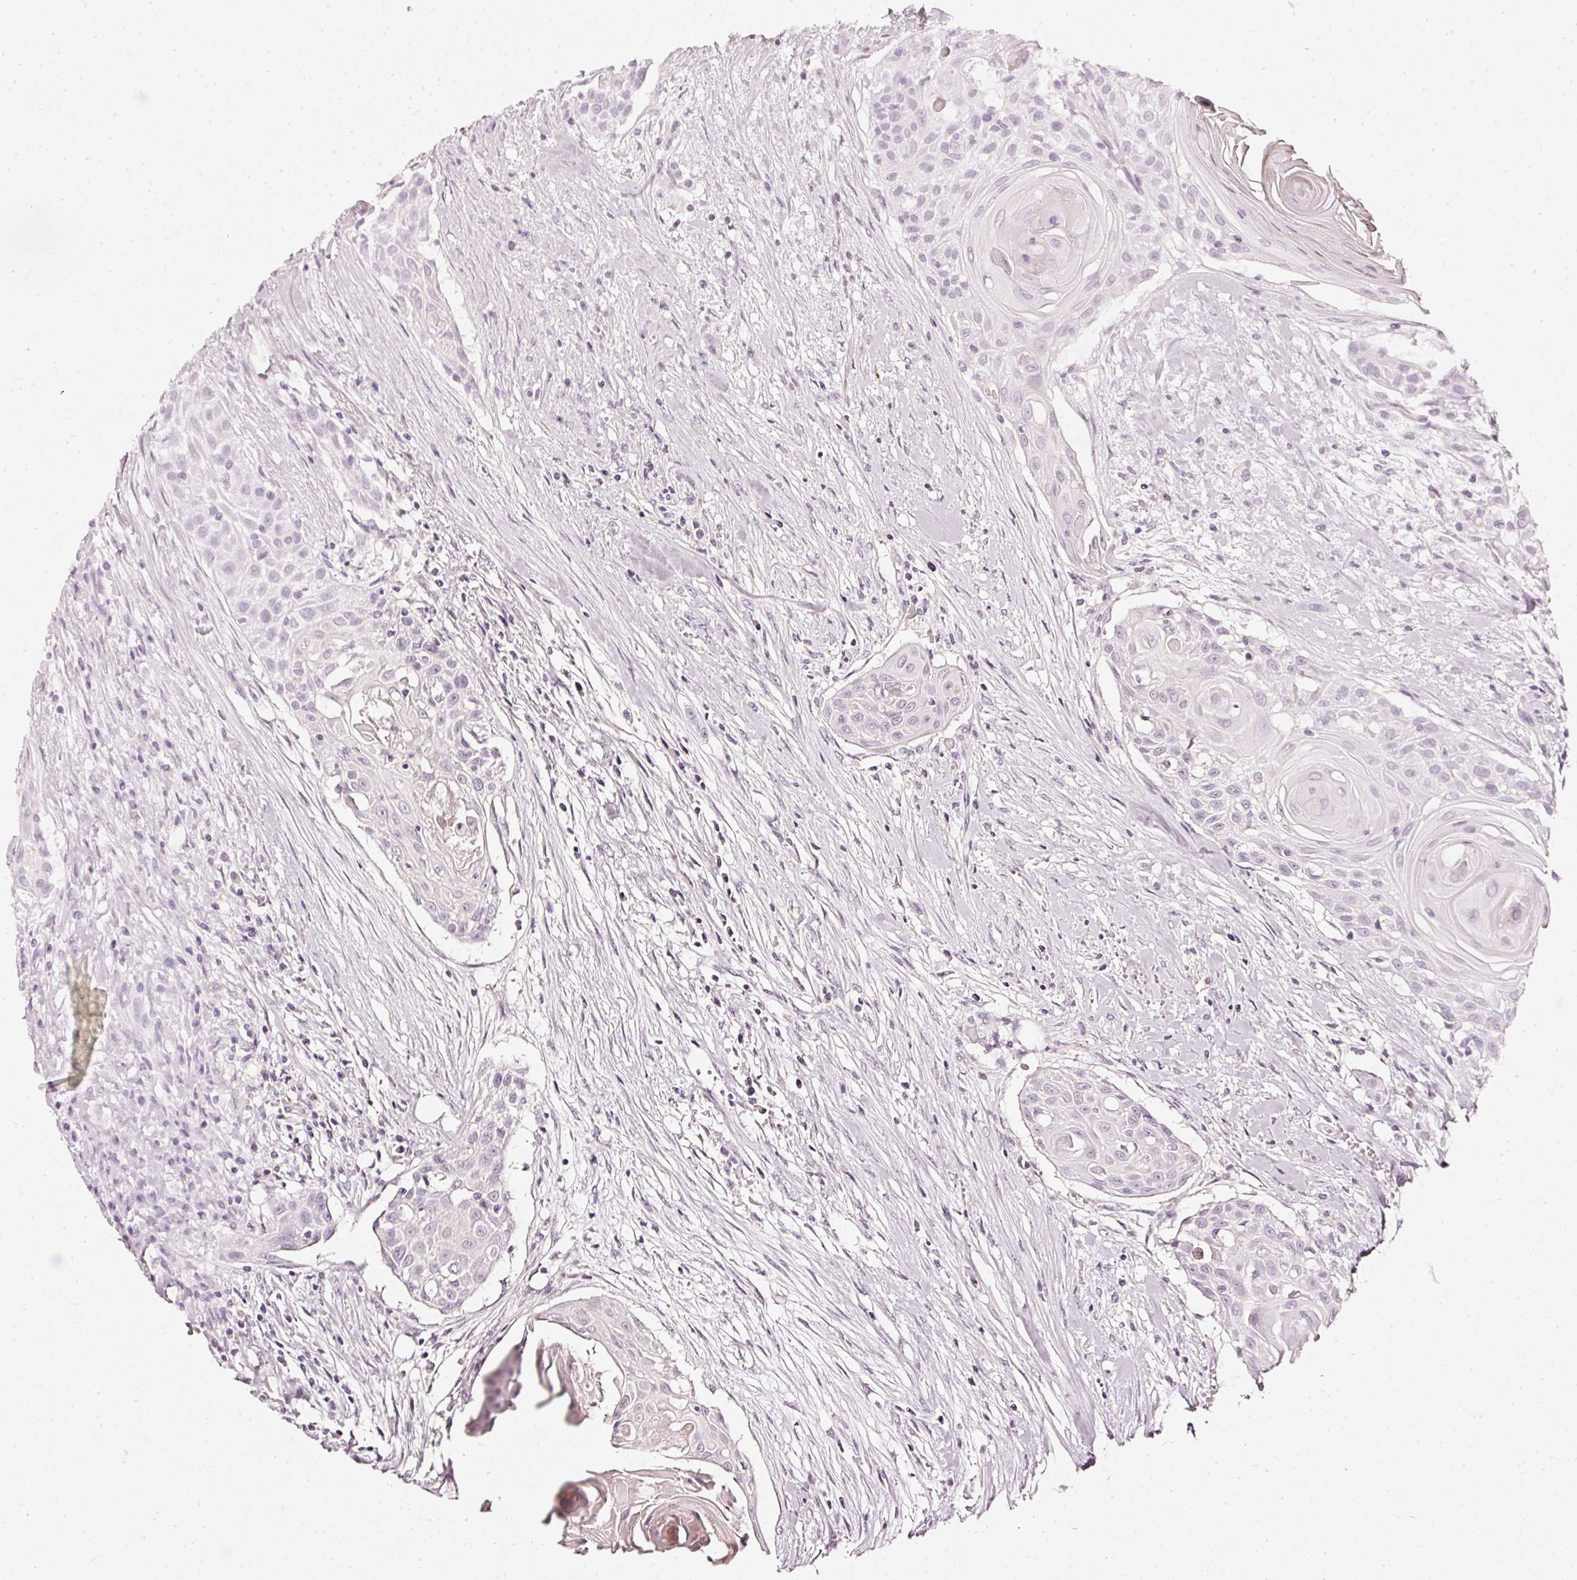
{"staining": {"intensity": "negative", "quantity": "none", "location": "none"}, "tissue": "head and neck cancer", "cell_type": "Tumor cells", "image_type": "cancer", "snomed": [{"axis": "morphology", "description": "Squamous cell carcinoma, NOS"}, {"axis": "topography", "description": "Lymph node"}, {"axis": "topography", "description": "Salivary gland"}, {"axis": "topography", "description": "Head-Neck"}], "caption": "Human head and neck squamous cell carcinoma stained for a protein using IHC displays no expression in tumor cells.", "gene": "CNP", "patient": {"sex": "female", "age": 74}}